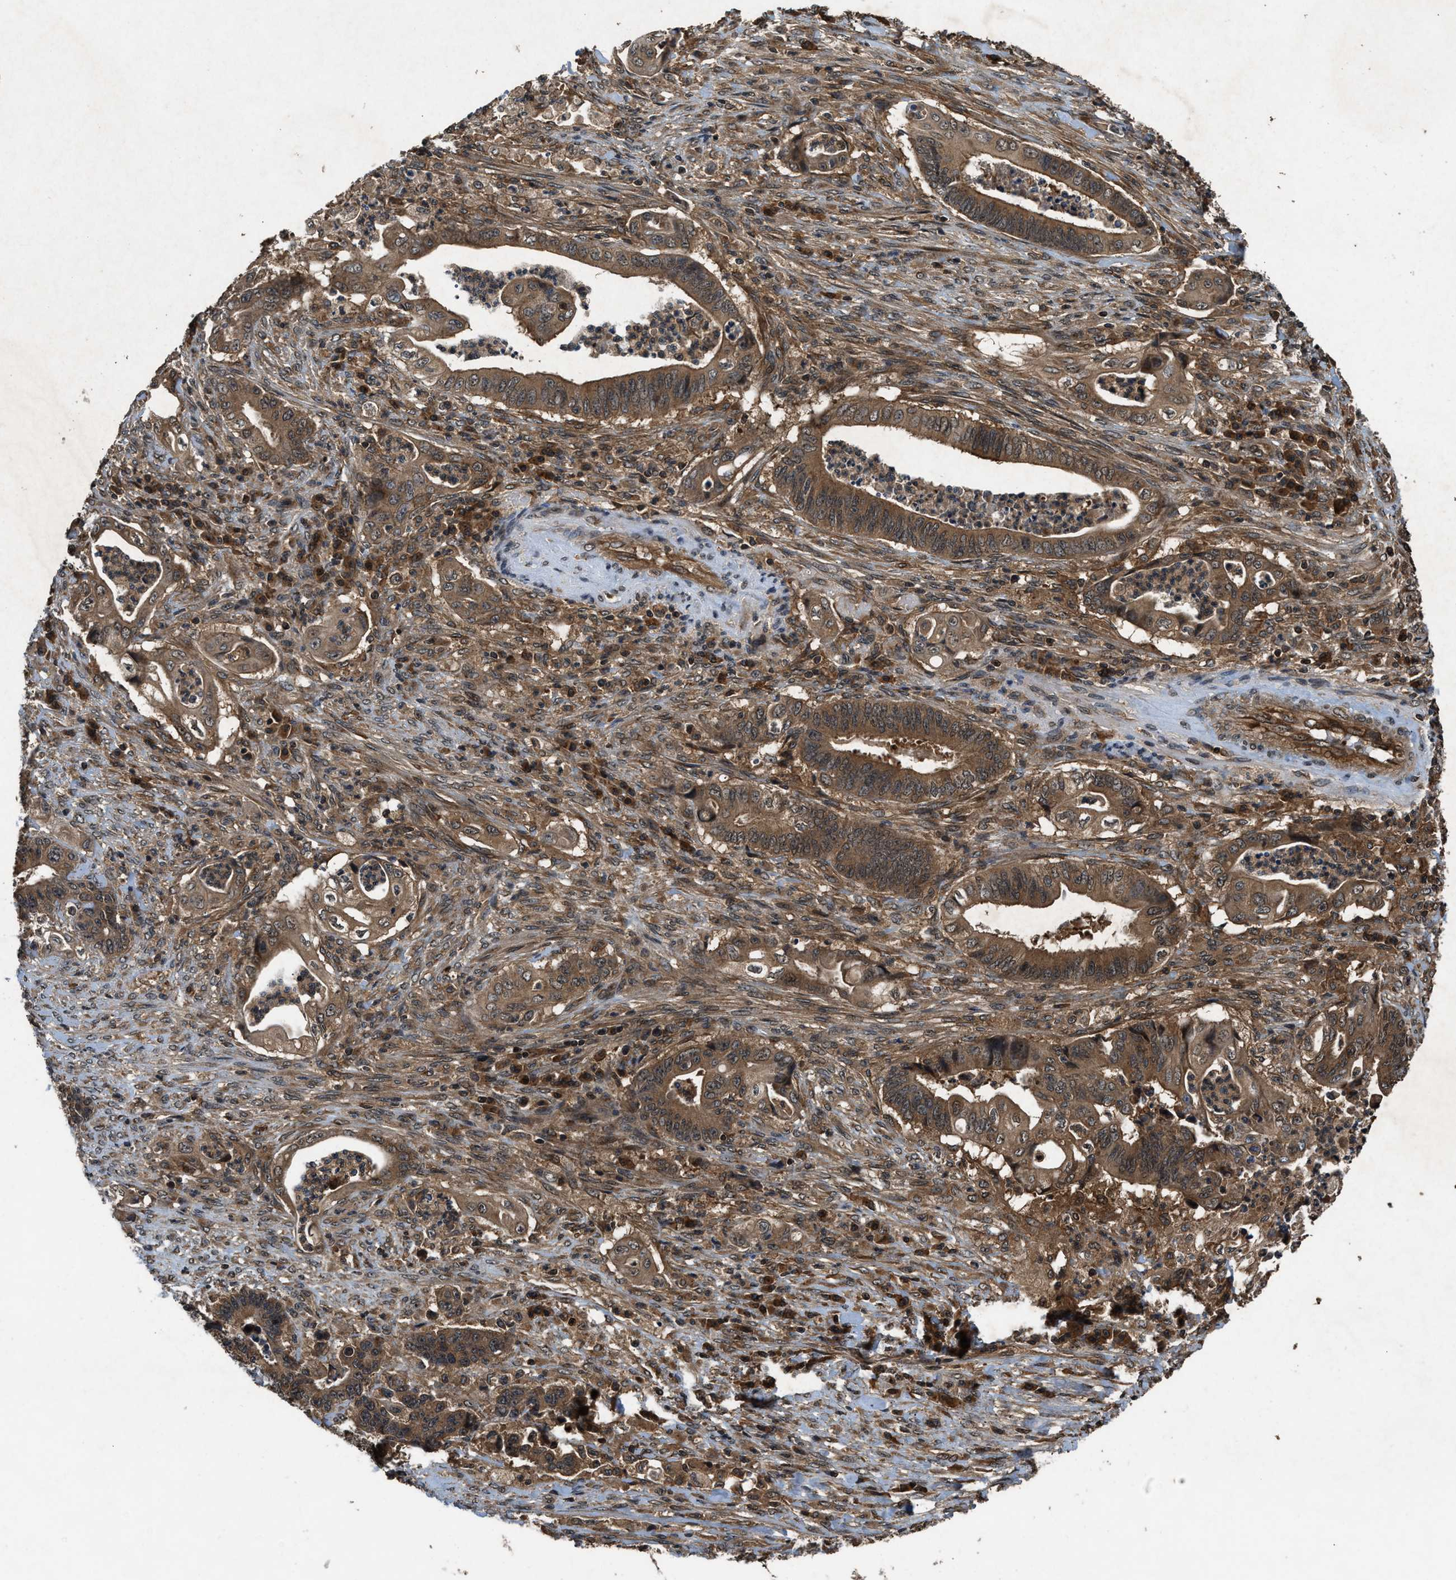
{"staining": {"intensity": "moderate", "quantity": ">75%", "location": "cytoplasmic/membranous"}, "tissue": "stomach cancer", "cell_type": "Tumor cells", "image_type": "cancer", "snomed": [{"axis": "morphology", "description": "Adenocarcinoma, NOS"}, {"axis": "topography", "description": "Stomach"}], "caption": "A medium amount of moderate cytoplasmic/membranous expression is seen in approximately >75% of tumor cells in stomach cancer (adenocarcinoma) tissue.", "gene": "RPS6KB1", "patient": {"sex": "female", "age": 73}}